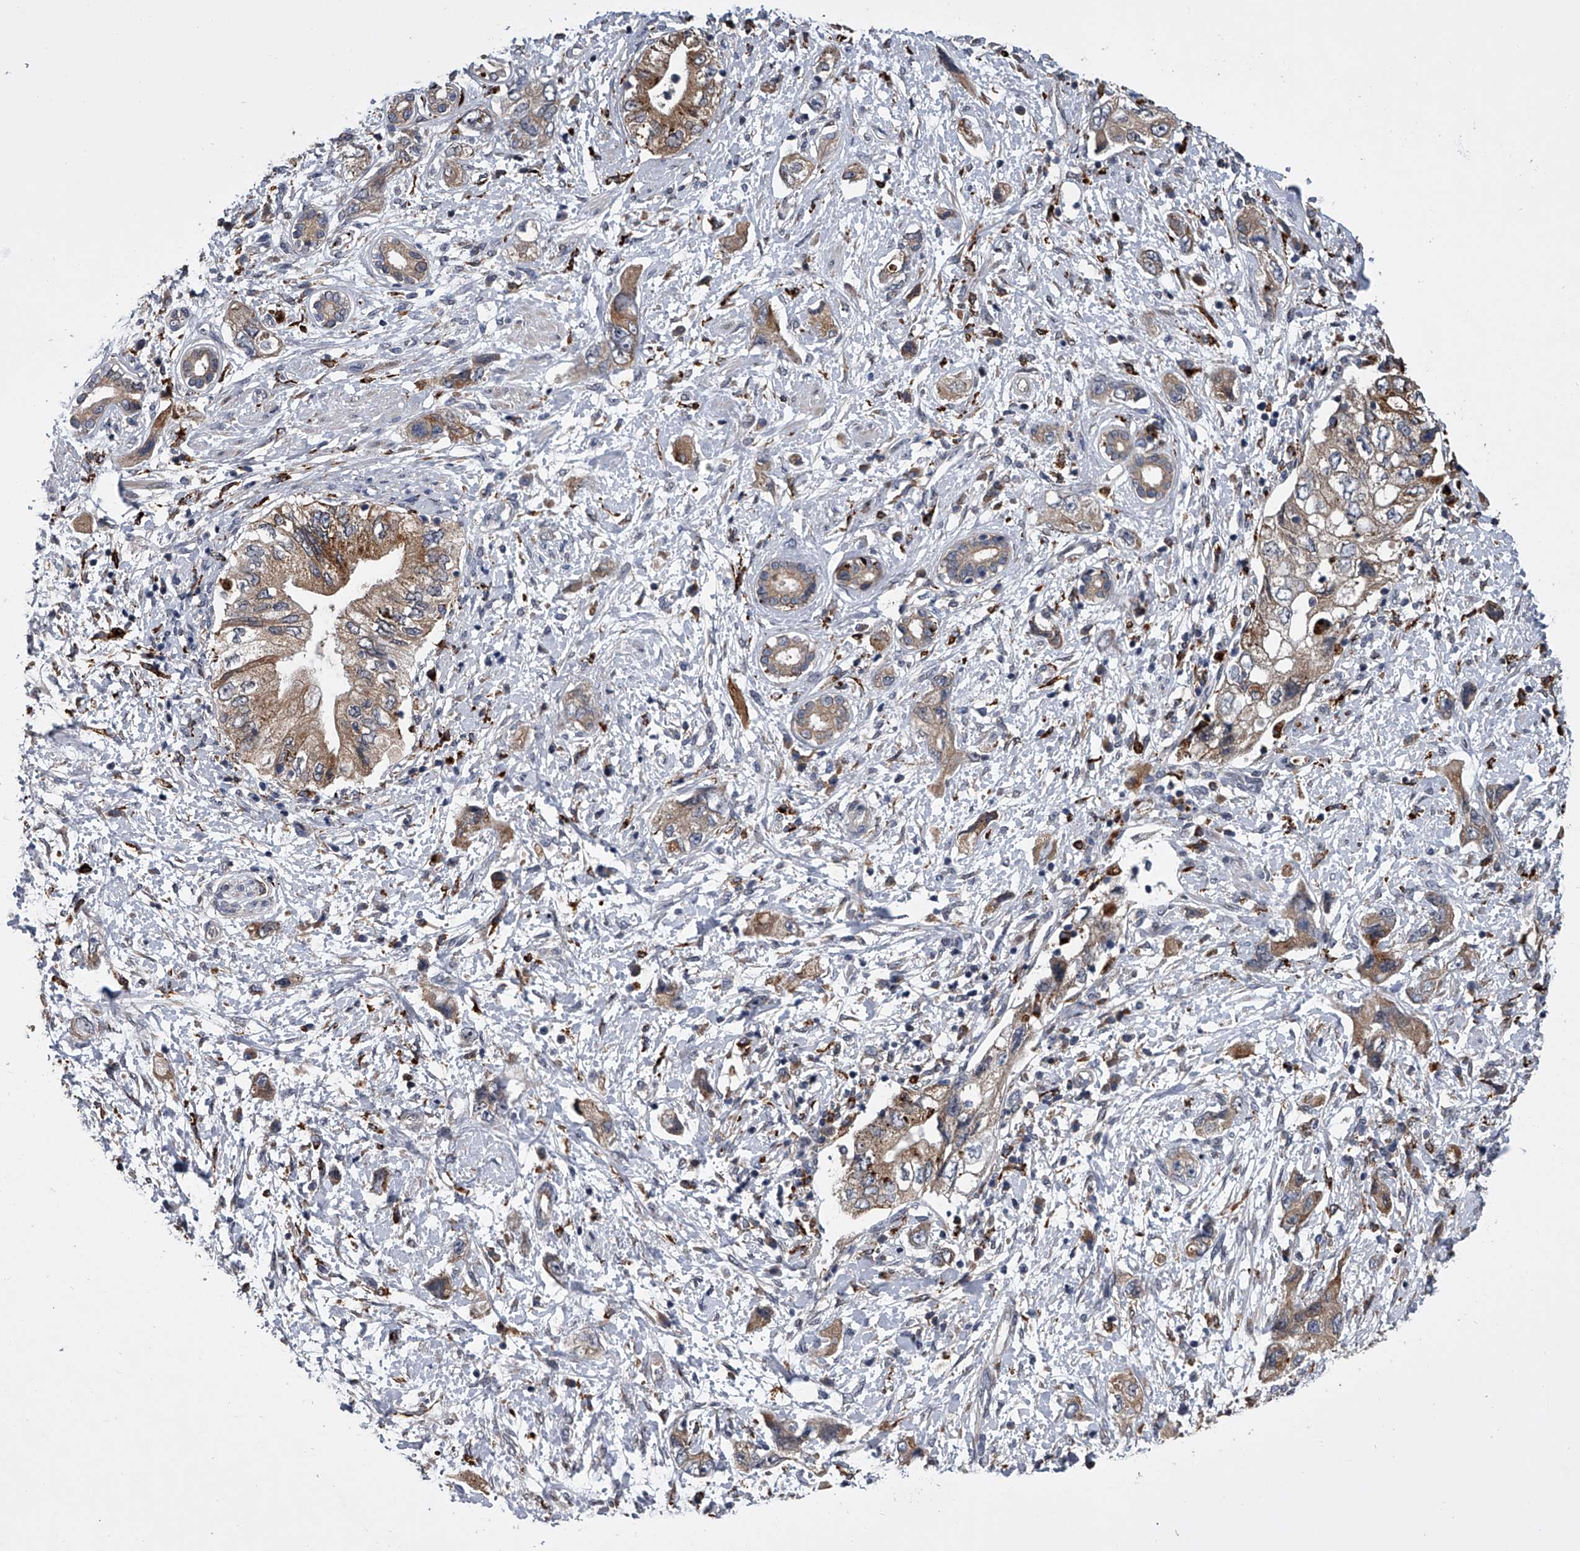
{"staining": {"intensity": "strong", "quantity": "25%-75%", "location": "cytoplasmic/membranous"}, "tissue": "pancreatic cancer", "cell_type": "Tumor cells", "image_type": "cancer", "snomed": [{"axis": "morphology", "description": "Adenocarcinoma, NOS"}, {"axis": "topography", "description": "Pancreas"}], "caption": "Immunohistochemistry (DAB (3,3'-diaminobenzidine)) staining of adenocarcinoma (pancreatic) demonstrates strong cytoplasmic/membranous protein staining in approximately 25%-75% of tumor cells. (Stains: DAB in brown, nuclei in blue, Microscopy: brightfield microscopy at high magnification).", "gene": "TRIM8", "patient": {"sex": "female", "age": 73}}